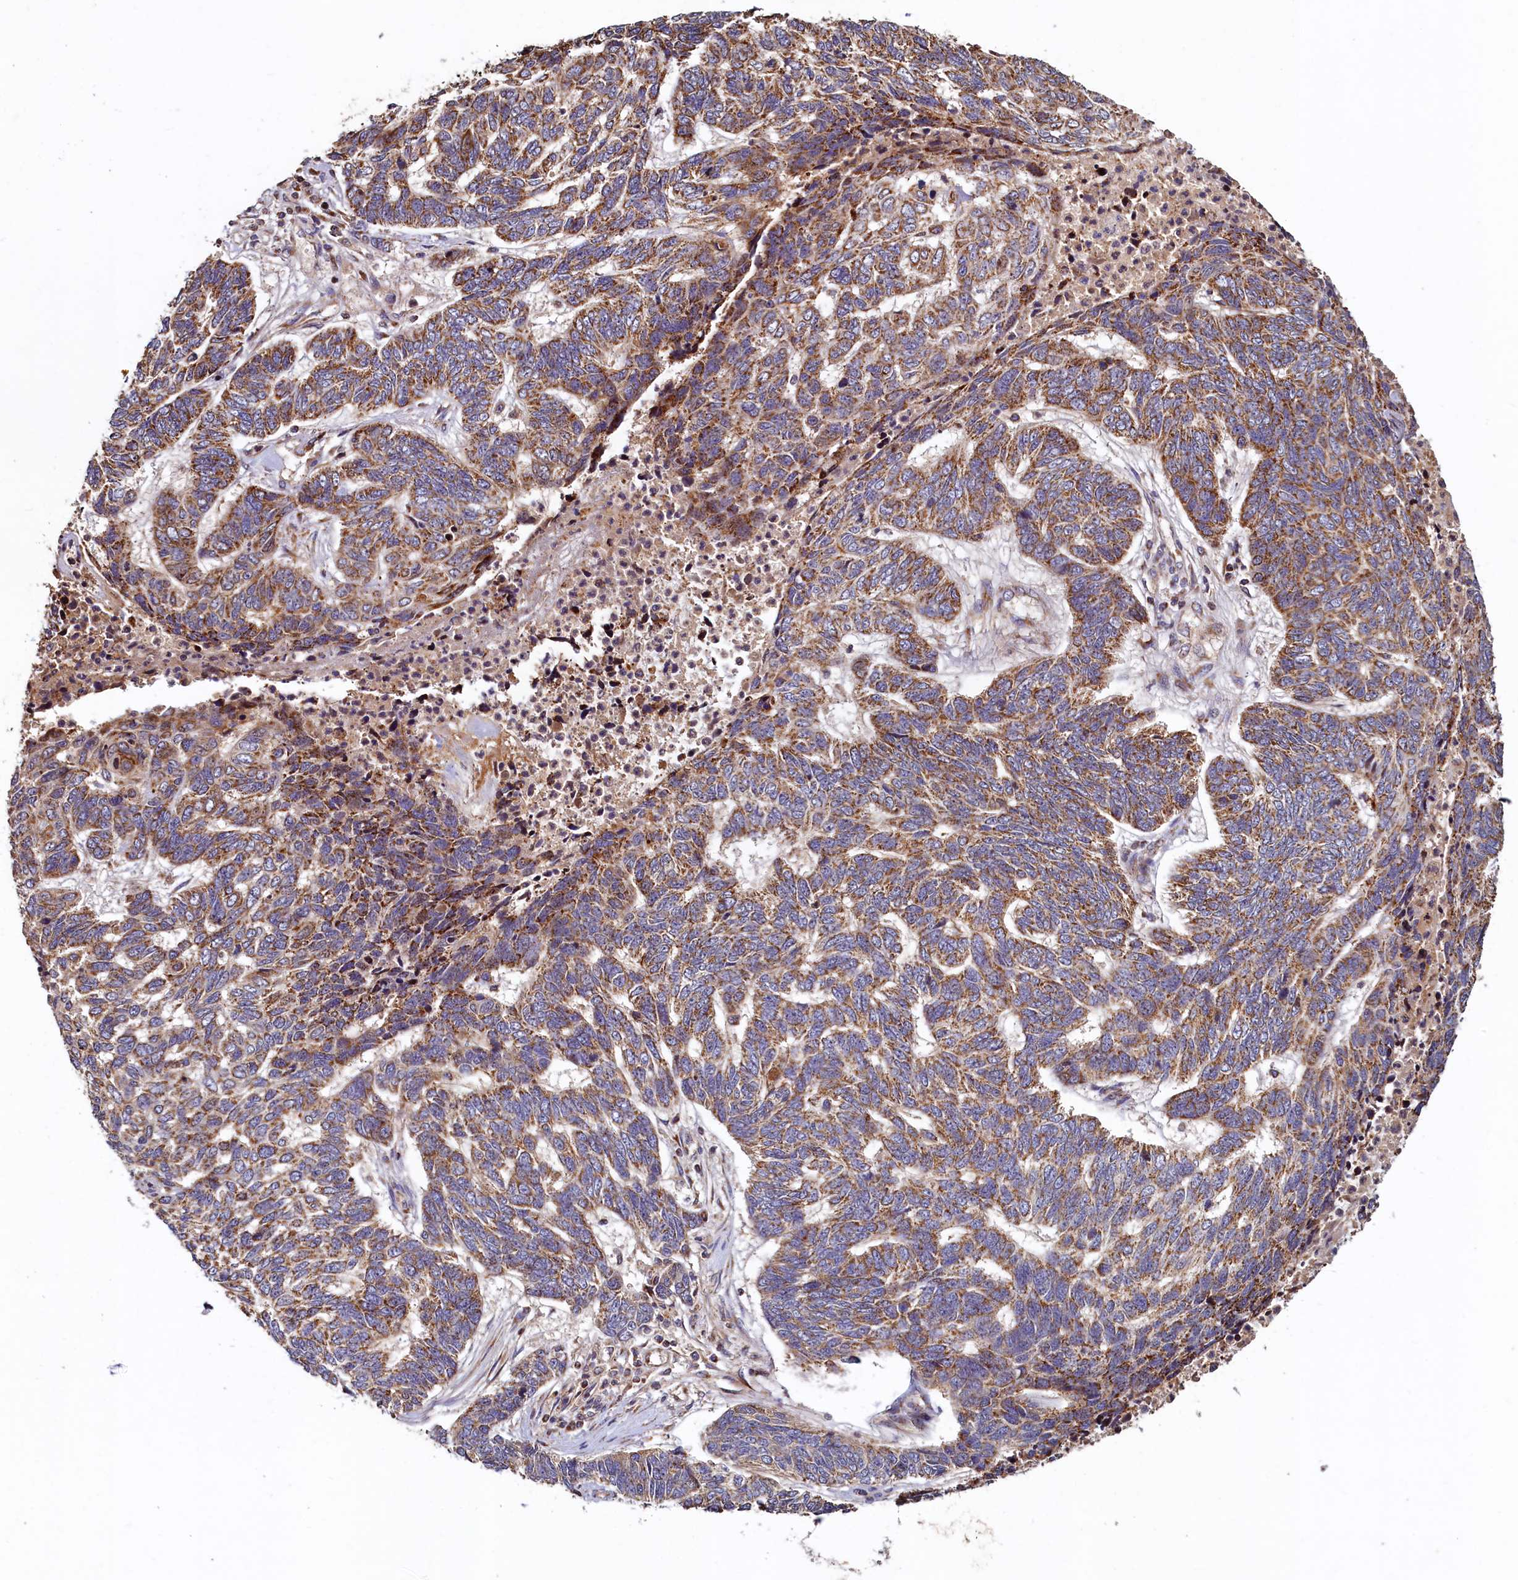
{"staining": {"intensity": "moderate", "quantity": "25%-75%", "location": "cytoplasmic/membranous"}, "tissue": "skin cancer", "cell_type": "Tumor cells", "image_type": "cancer", "snomed": [{"axis": "morphology", "description": "Basal cell carcinoma"}, {"axis": "topography", "description": "Skin"}], "caption": "Tumor cells exhibit moderate cytoplasmic/membranous expression in about 25%-75% of cells in basal cell carcinoma (skin). The protein of interest is shown in brown color, while the nuclei are stained blue.", "gene": "NCKAP5L", "patient": {"sex": "female", "age": 65}}